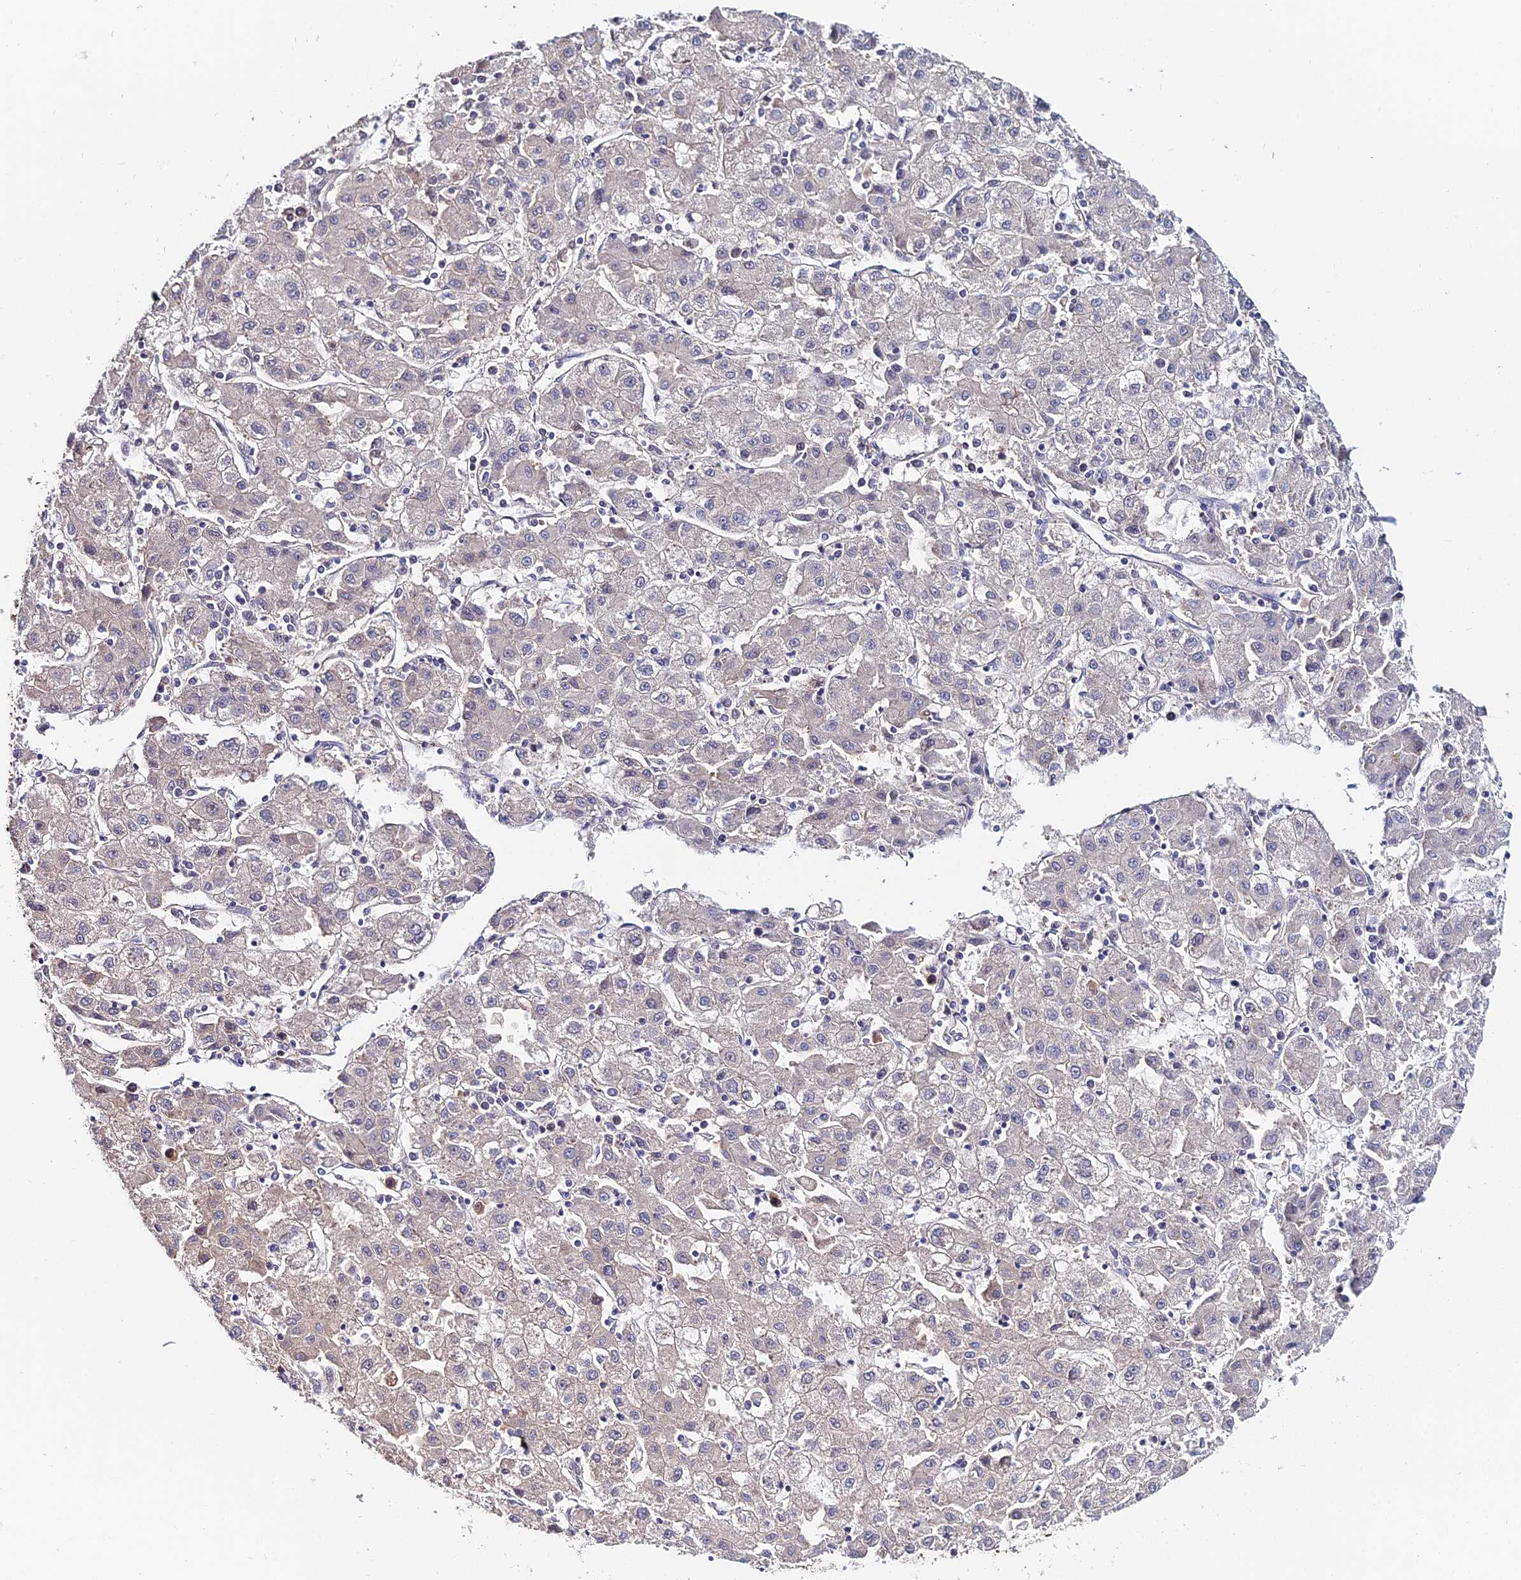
{"staining": {"intensity": "negative", "quantity": "none", "location": "none"}, "tissue": "liver cancer", "cell_type": "Tumor cells", "image_type": "cancer", "snomed": [{"axis": "morphology", "description": "Carcinoma, Hepatocellular, NOS"}, {"axis": "topography", "description": "Liver"}], "caption": "Tumor cells are negative for protein expression in human hepatocellular carcinoma (liver).", "gene": "INPP4A", "patient": {"sex": "male", "age": 72}}